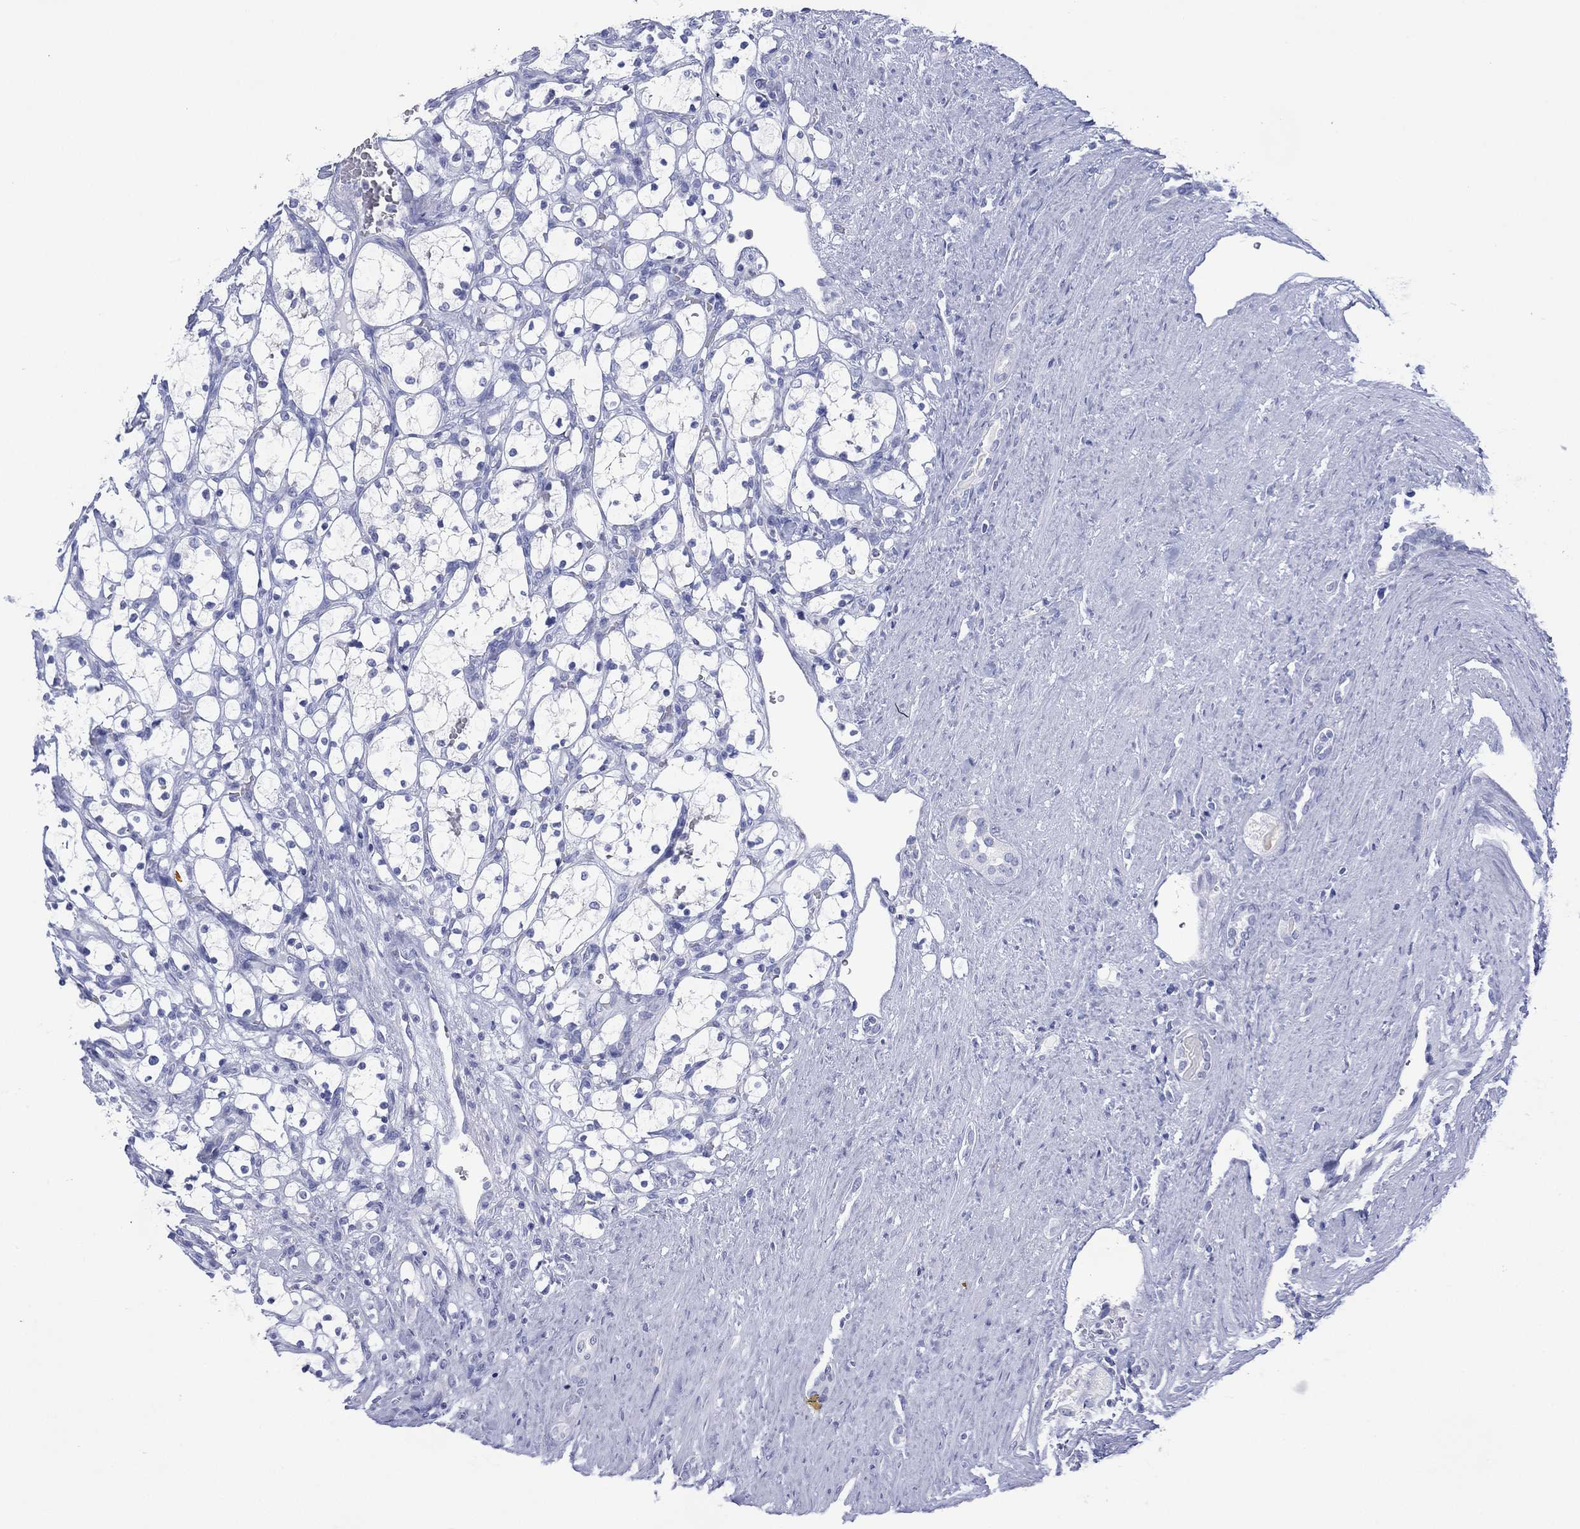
{"staining": {"intensity": "negative", "quantity": "none", "location": "none"}, "tissue": "renal cancer", "cell_type": "Tumor cells", "image_type": "cancer", "snomed": [{"axis": "morphology", "description": "Adenocarcinoma, NOS"}, {"axis": "topography", "description": "Kidney"}], "caption": "Adenocarcinoma (renal) stained for a protein using immunohistochemistry (IHC) exhibits no positivity tumor cells.", "gene": "DSG1", "patient": {"sex": "female", "age": 69}}